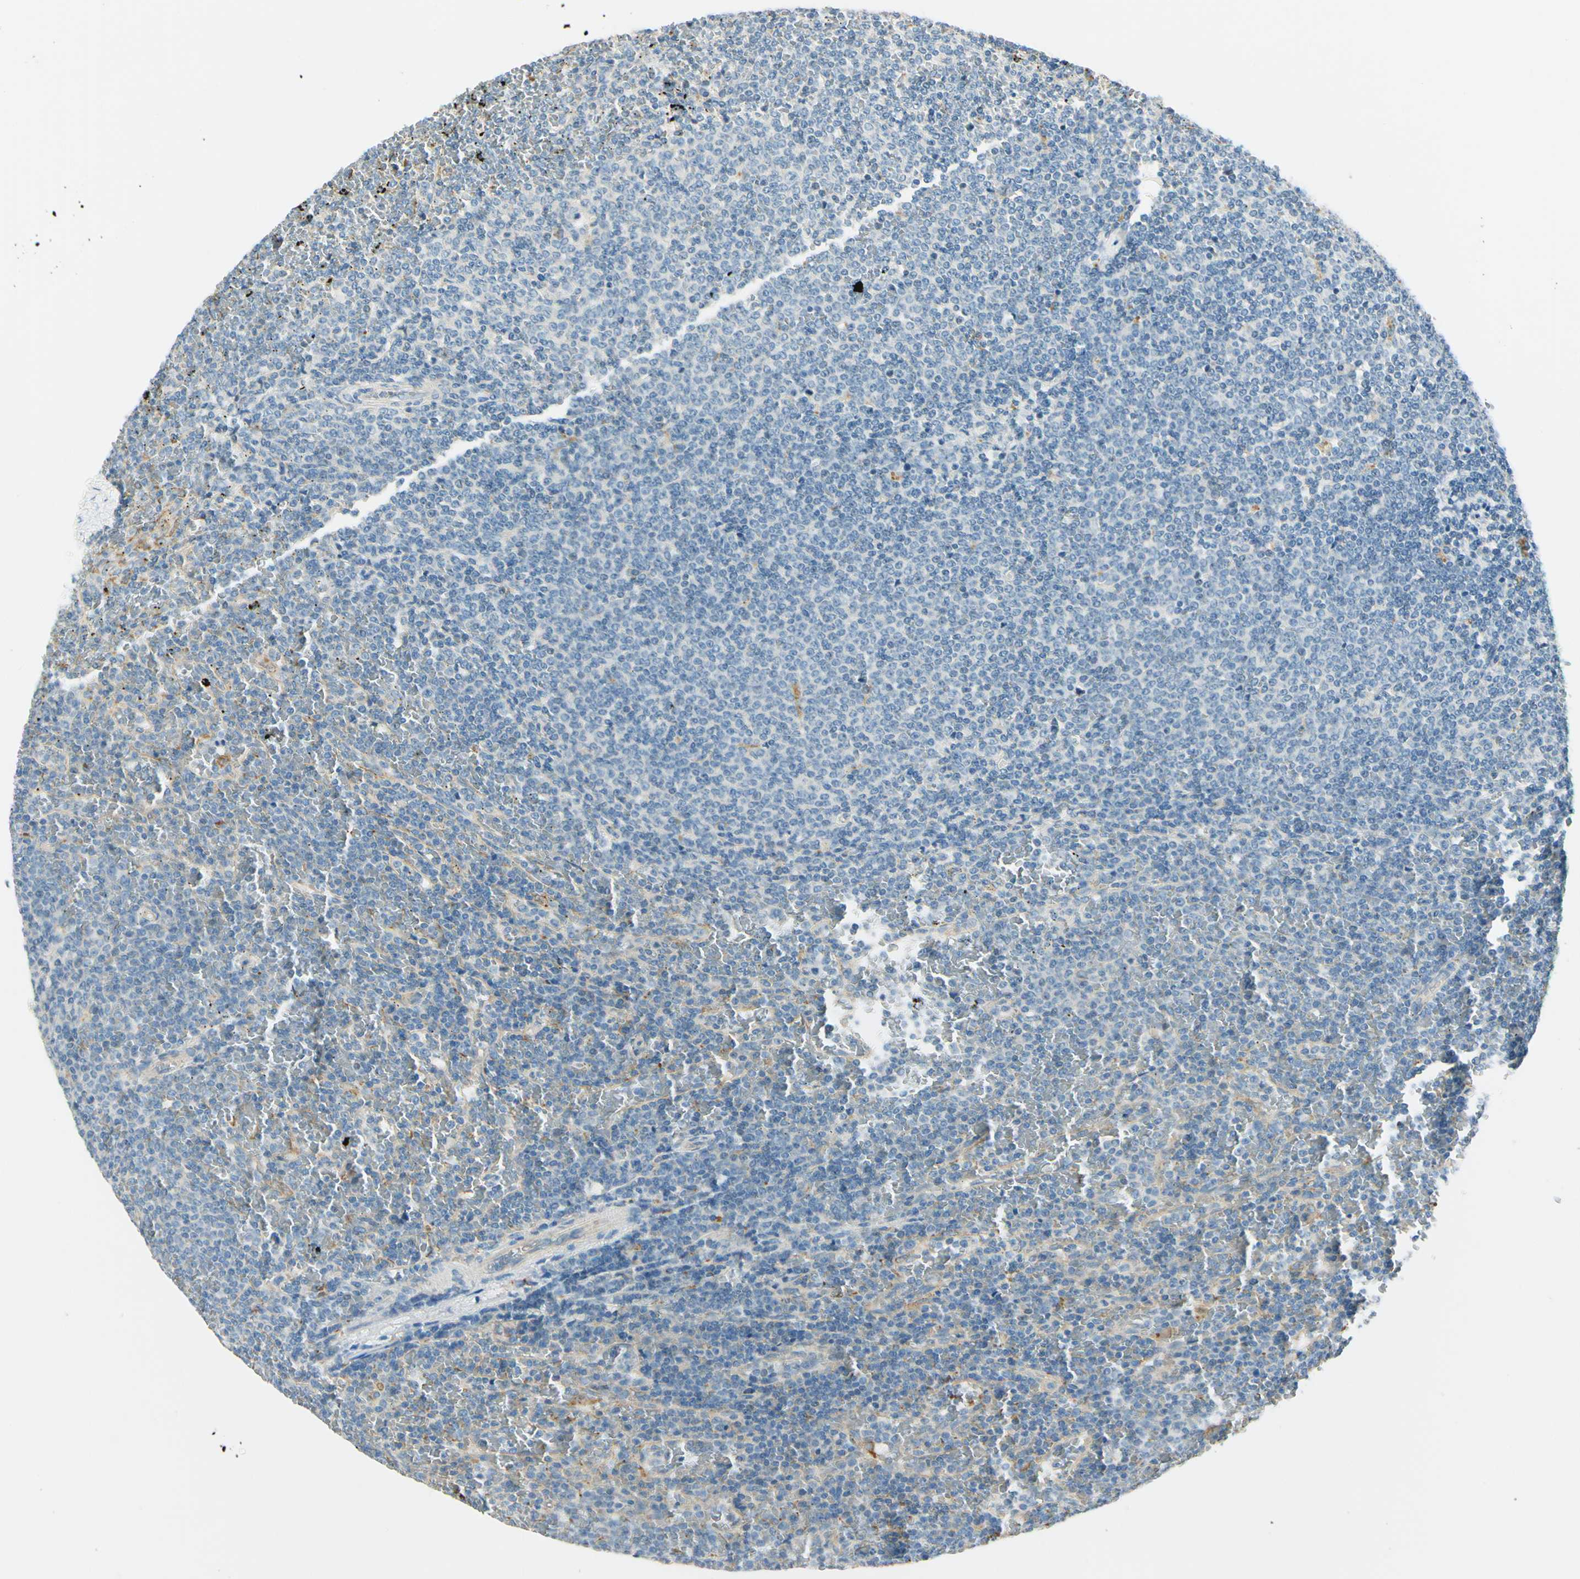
{"staining": {"intensity": "negative", "quantity": "none", "location": "none"}, "tissue": "lymphoma", "cell_type": "Tumor cells", "image_type": "cancer", "snomed": [{"axis": "morphology", "description": "Malignant lymphoma, non-Hodgkin's type, Low grade"}, {"axis": "topography", "description": "Spleen"}], "caption": "The immunohistochemistry photomicrograph has no significant positivity in tumor cells of low-grade malignant lymphoma, non-Hodgkin's type tissue.", "gene": "LAMA3", "patient": {"sex": "female", "age": 77}}